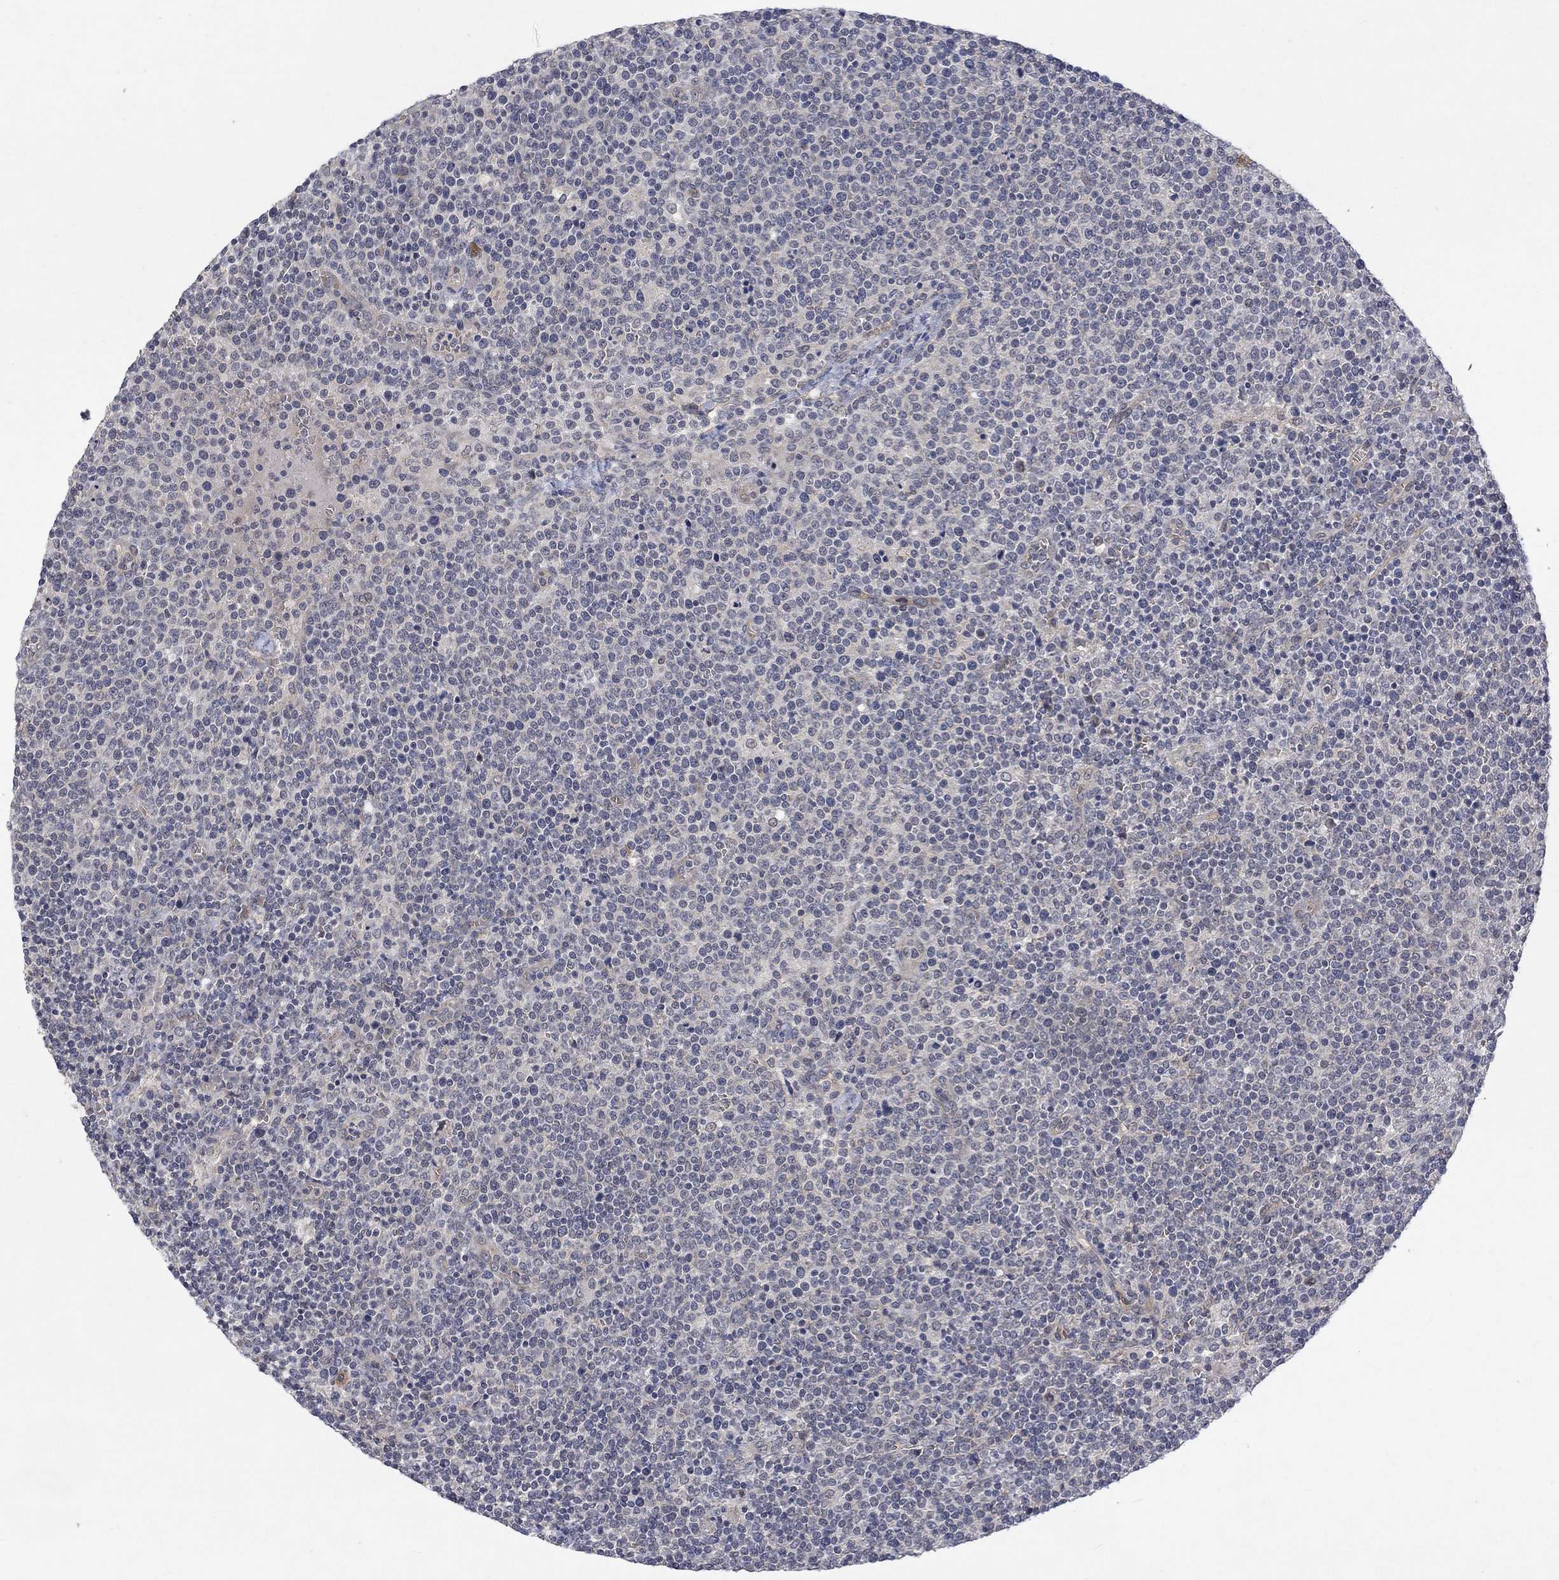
{"staining": {"intensity": "negative", "quantity": "none", "location": "none"}, "tissue": "lymphoma", "cell_type": "Tumor cells", "image_type": "cancer", "snomed": [{"axis": "morphology", "description": "Malignant lymphoma, non-Hodgkin's type, High grade"}, {"axis": "topography", "description": "Lymph node"}], "caption": "IHC of human malignant lymphoma, non-Hodgkin's type (high-grade) demonstrates no staining in tumor cells.", "gene": "GRIN2D", "patient": {"sex": "male", "age": 61}}